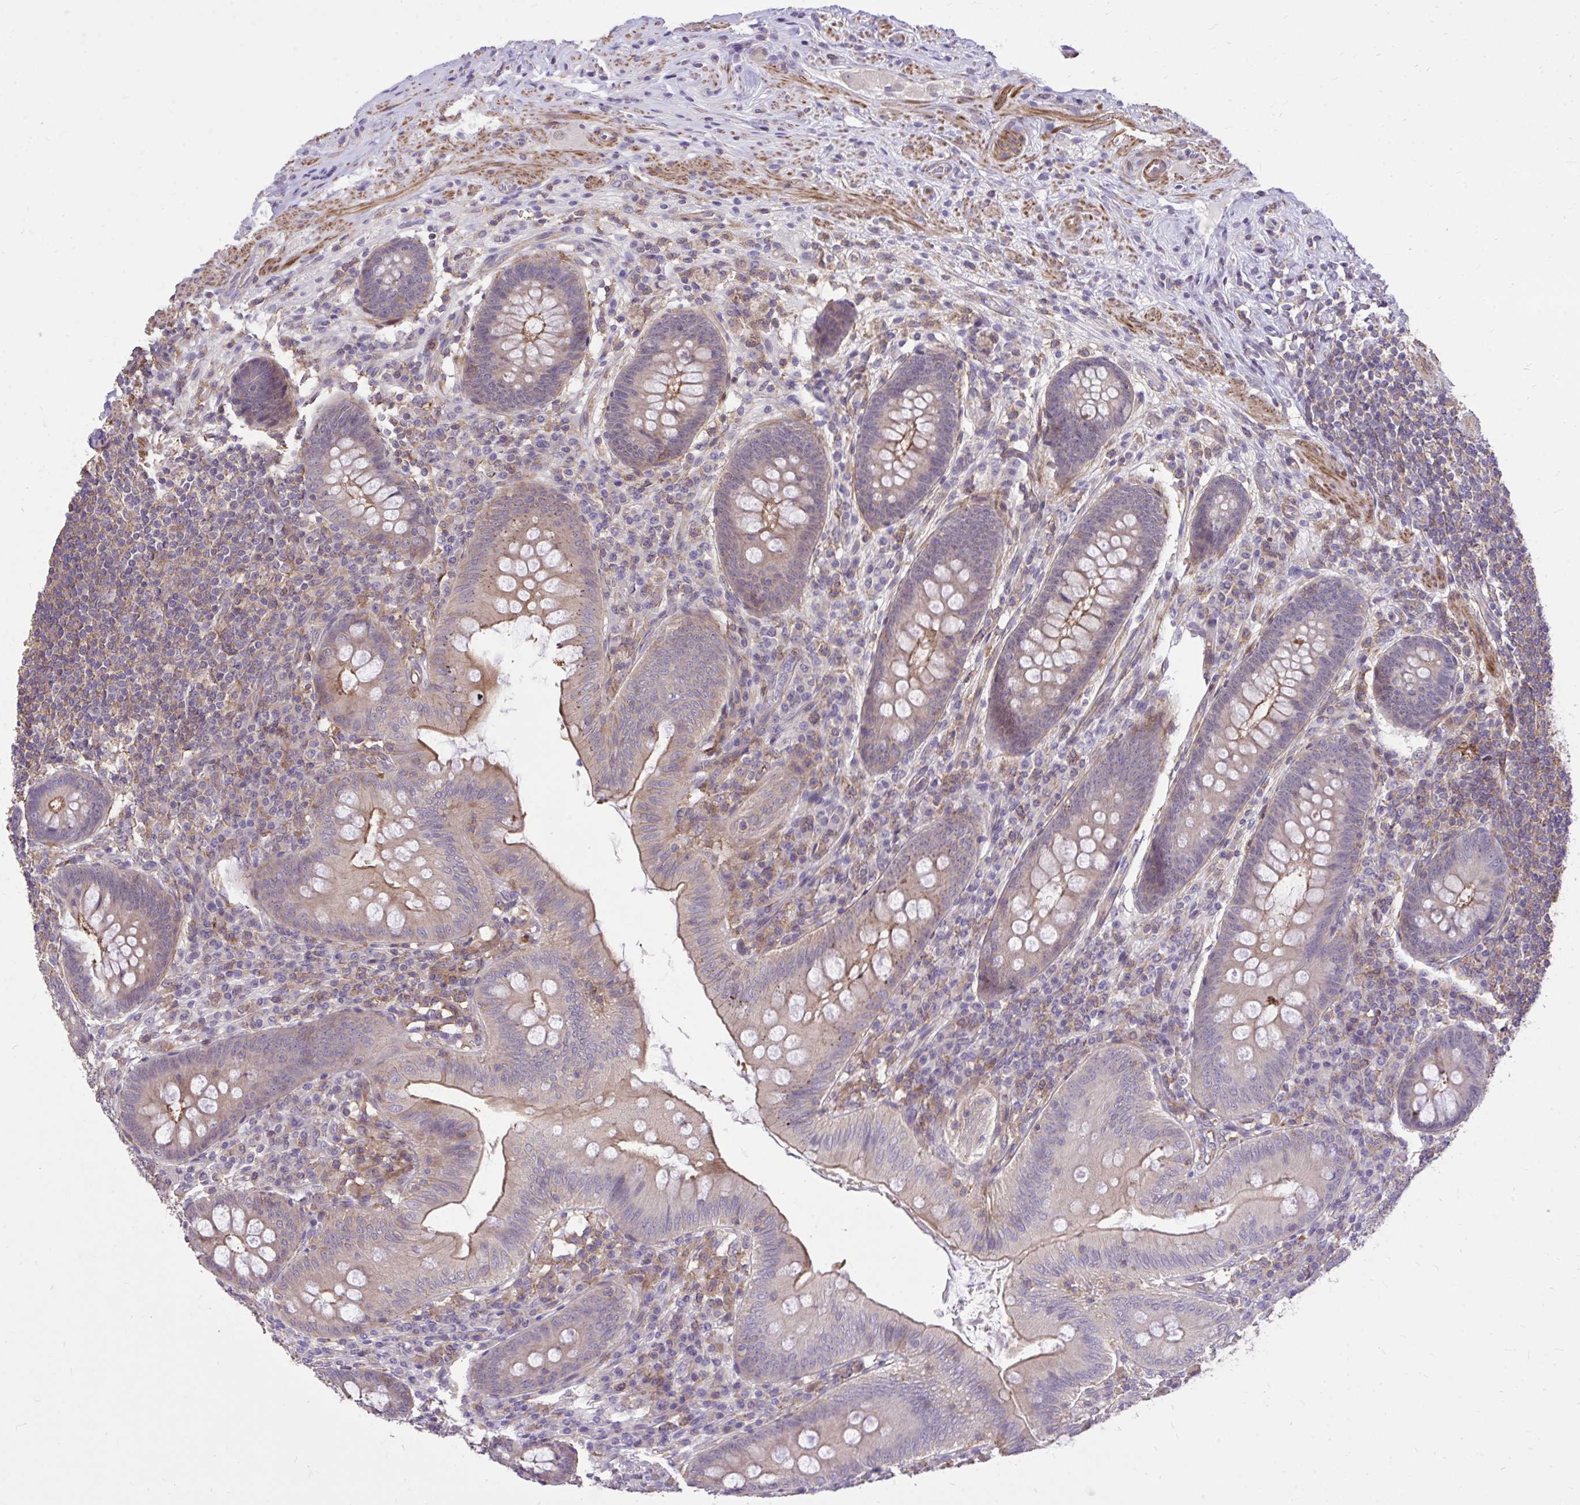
{"staining": {"intensity": "moderate", "quantity": "25%-75%", "location": "cytoplasmic/membranous"}, "tissue": "appendix", "cell_type": "Glandular cells", "image_type": "normal", "snomed": [{"axis": "morphology", "description": "Normal tissue, NOS"}, {"axis": "topography", "description": "Appendix"}], "caption": "Appendix was stained to show a protein in brown. There is medium levels of moderate cytoplasmic/membranous staining in about 25%-75% of glandular cells. Immunohistochemistry (ihc) stains the protein of interest in brown and the nuclei are stained blue.", "gene": "IGFL2", "patient": {"sex": "male", "age": 71}}